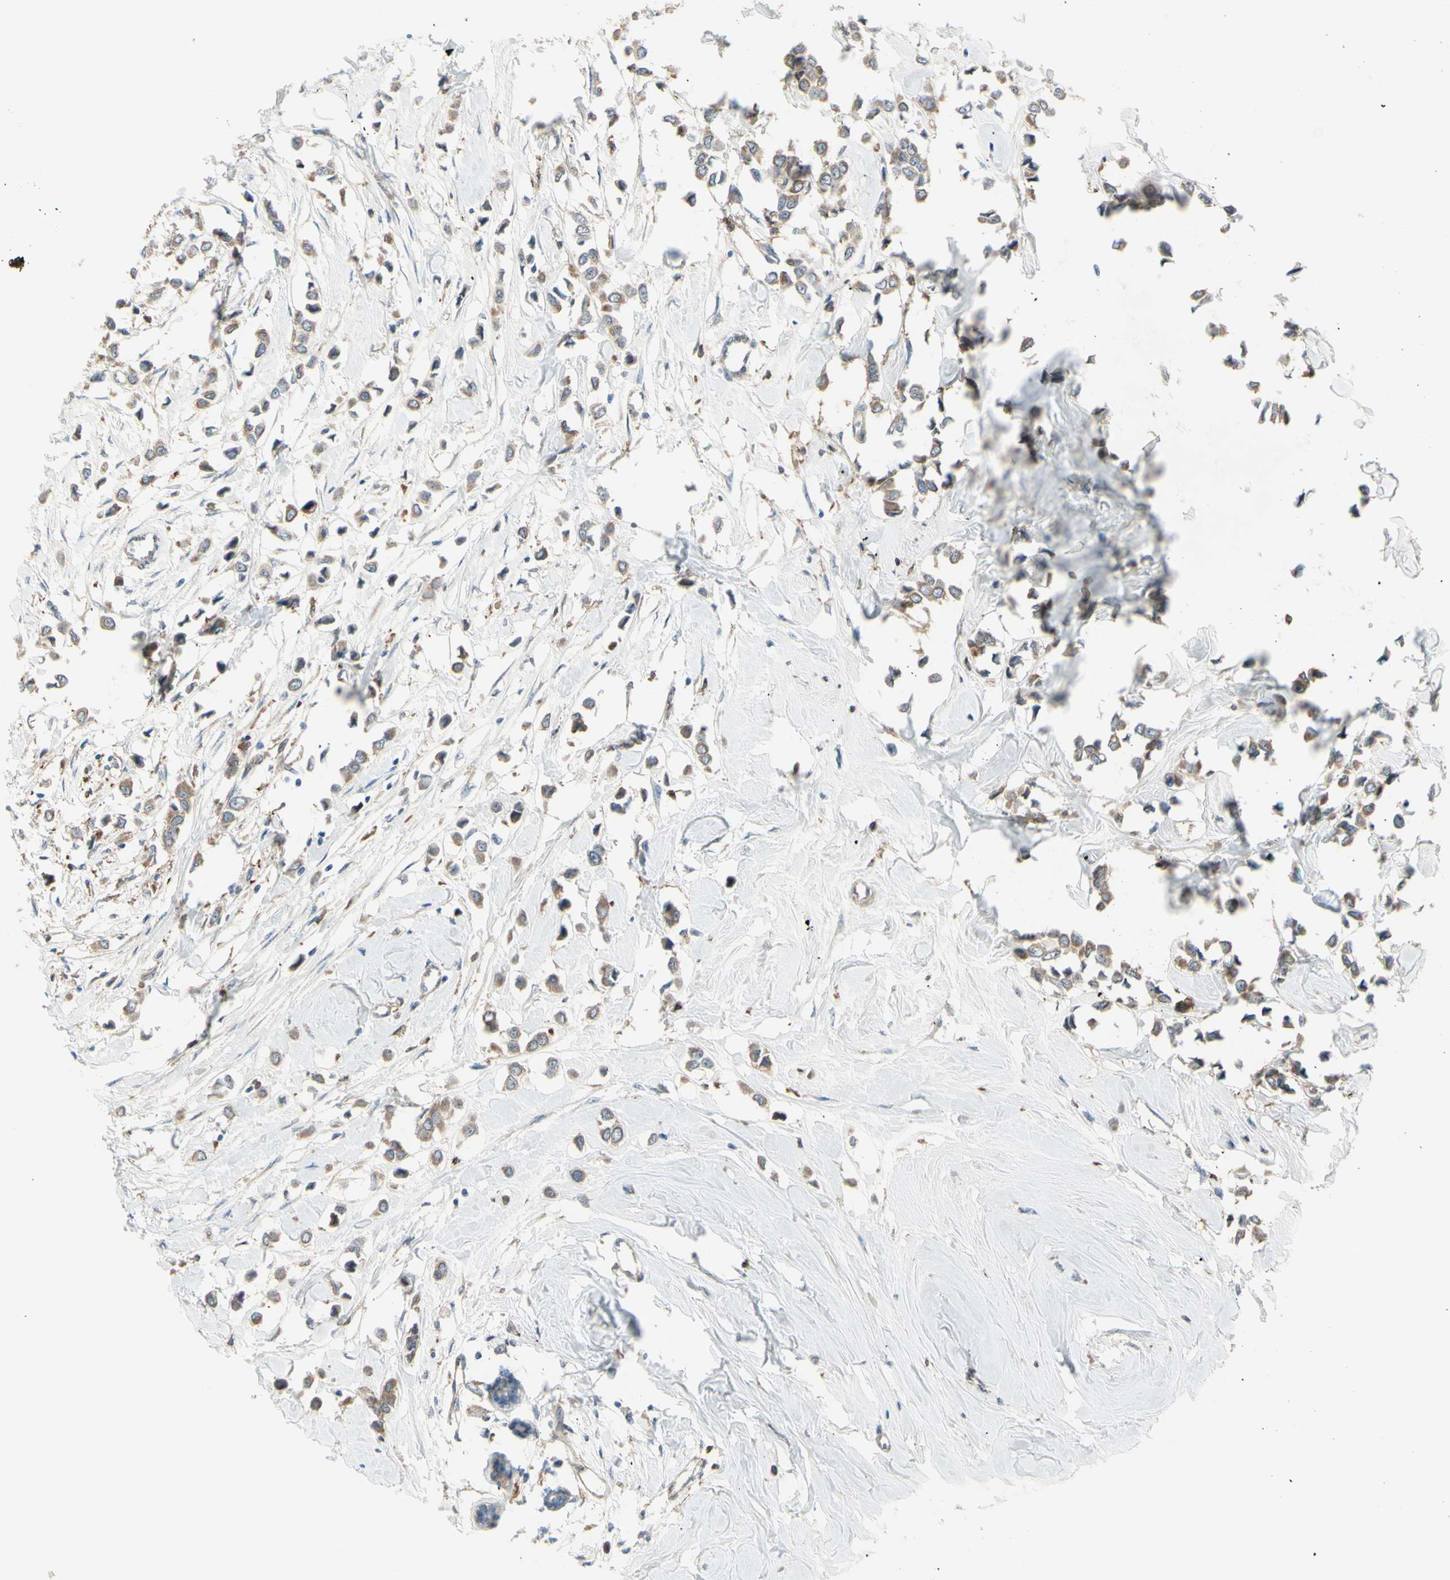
{"staining": {"intensity": "weak", "quantity": ">75%", "location": "cytoplasmic/membranous"}, "tissue": "breast cancer", "cell_type": "Tumor cells", "image_type": "cancer", "snomed": [{"axis": "morphology", "description": "Lobular carcinoma"}, {"axis": "topography", "description": "Breast"}], "caption": "Brown immunohistochemical staining in breast cancer displays weak cytoplasmic/membranous expression in about >75% of tumor cells.", "gene": "IGSF9B", "patient": {"sex": "female", "age": 51}}